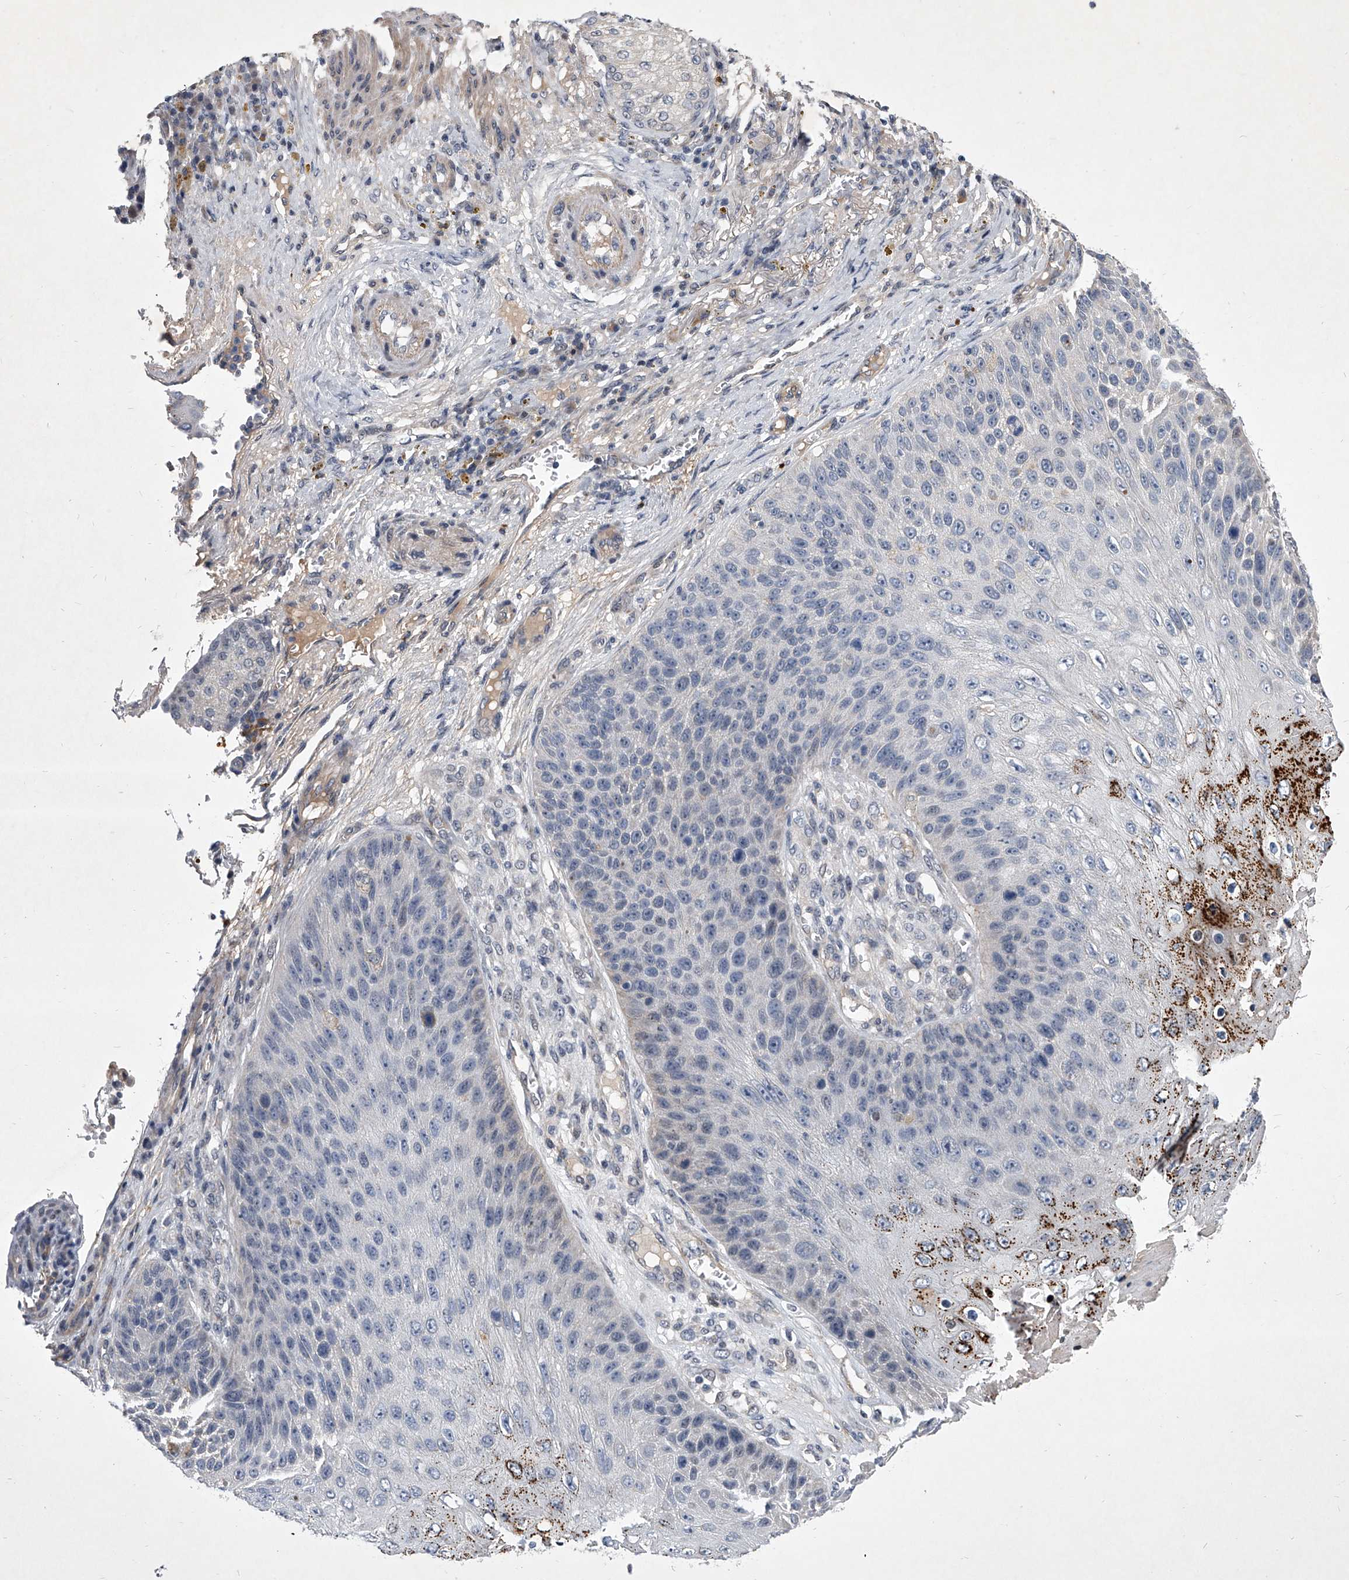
{"staining": {"intensity": "negative", "quantity": "none", "location": "none"}, "tissue": "skin cancer", "cell_type": "Tumor cells", "image_type": "cancer", "snomed": [{"axis": "morphology", "description": "Squamous cell carcinoma, NOS"}, {"axis": "topography", "description": "Skin"}], "caption": "High power microscopy image of an immunohistochemistry image of skin cancer (squamous cell carcinoma), revealing no significant staining in tumor cells.", "gene": "ZNF76", "patient": {"sex": "female", "age": 88}}